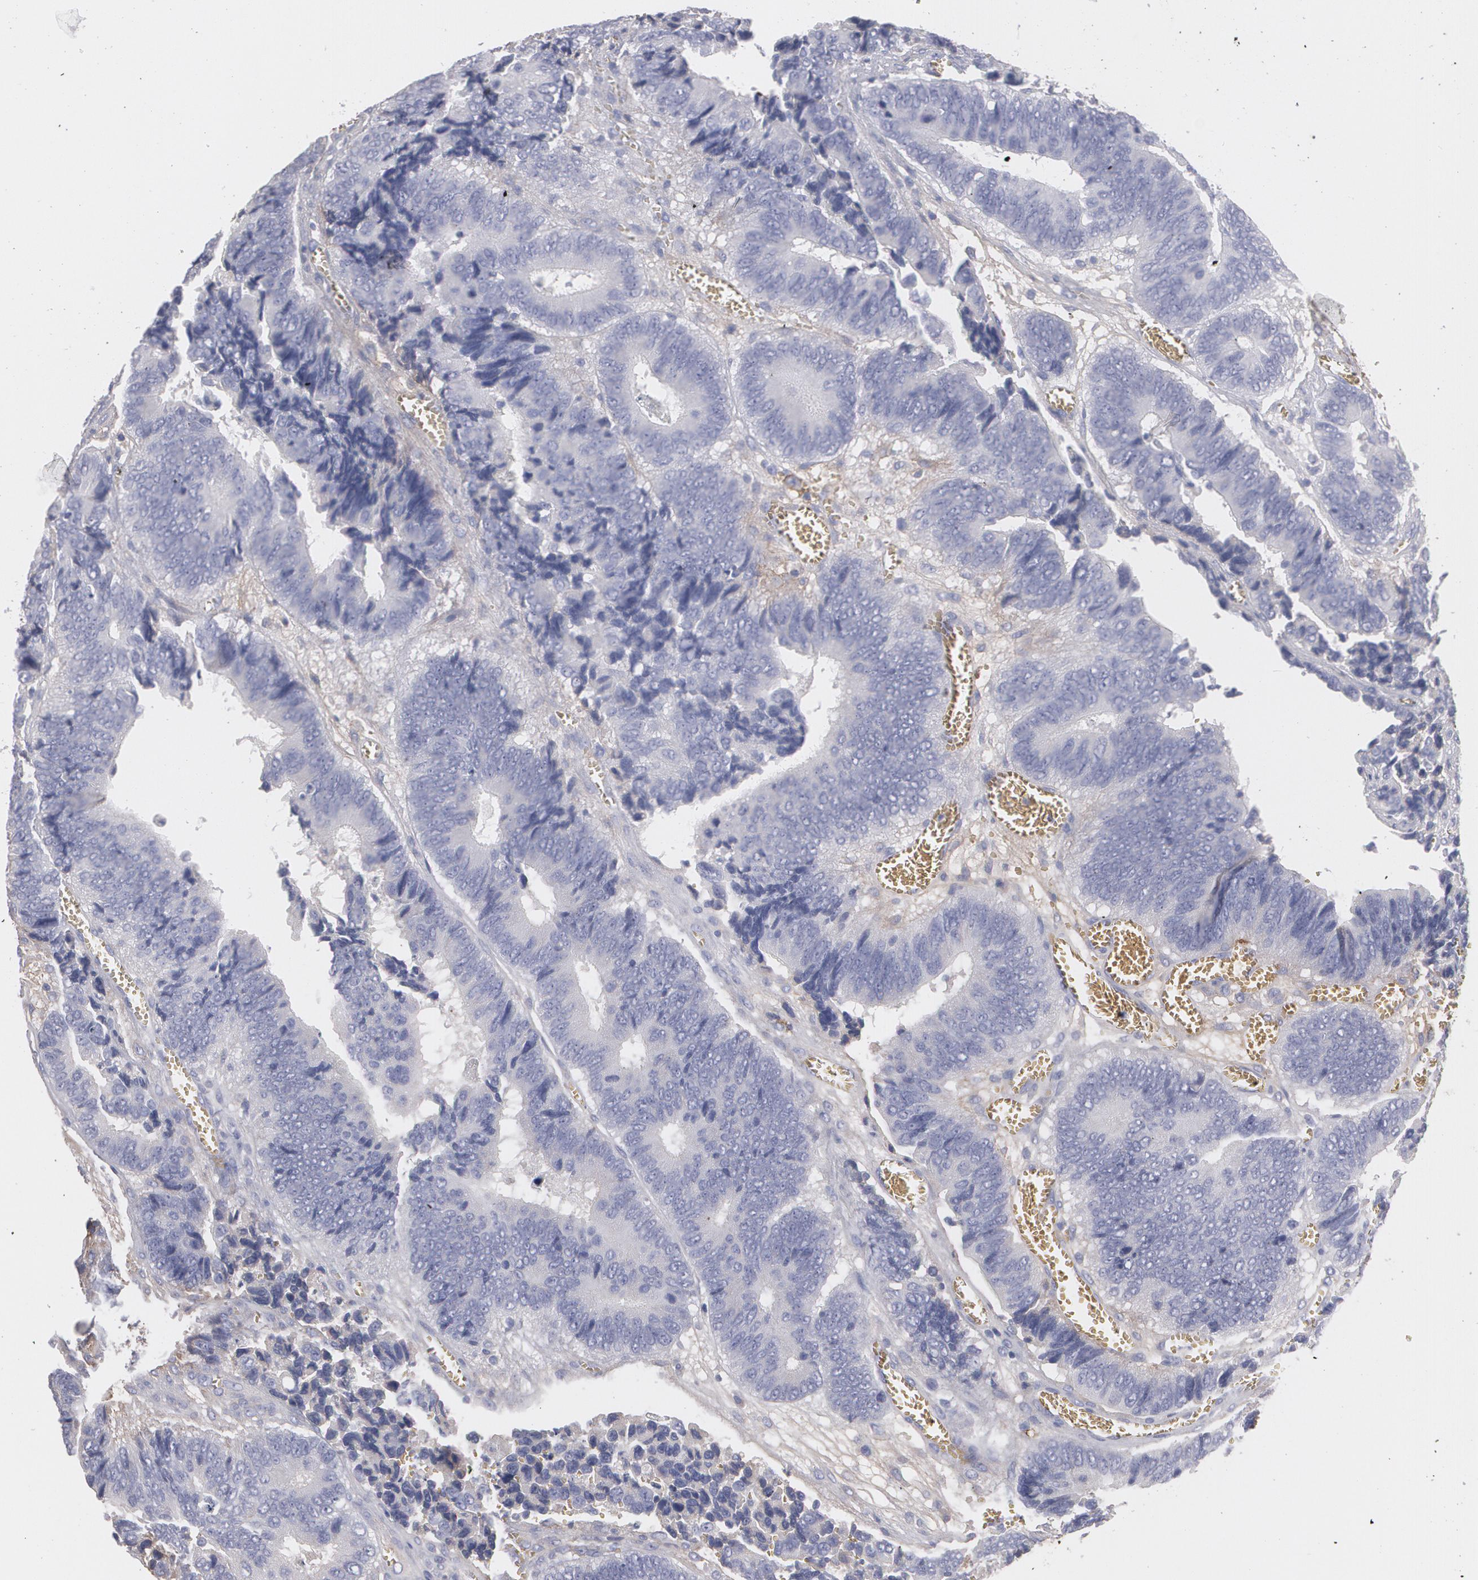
{"staining": {"intensity": "negative", "quantity": "none", "location": "none"}, "tissue": "colorectal cancer", "cell_type": "Tumor cells", "image_type": "cancer", "snomed": [{"axis": "morphology", "description": "Adenocarcinoma, NOS"}, {"axis": "topography", "description": "Colon"}], "caption": "Tumor cells show no significant positivity in colorectal cancer (adenocarcinoma).", "gene": "FBLN1", "patient": {"sex": "male", "age": 72}}